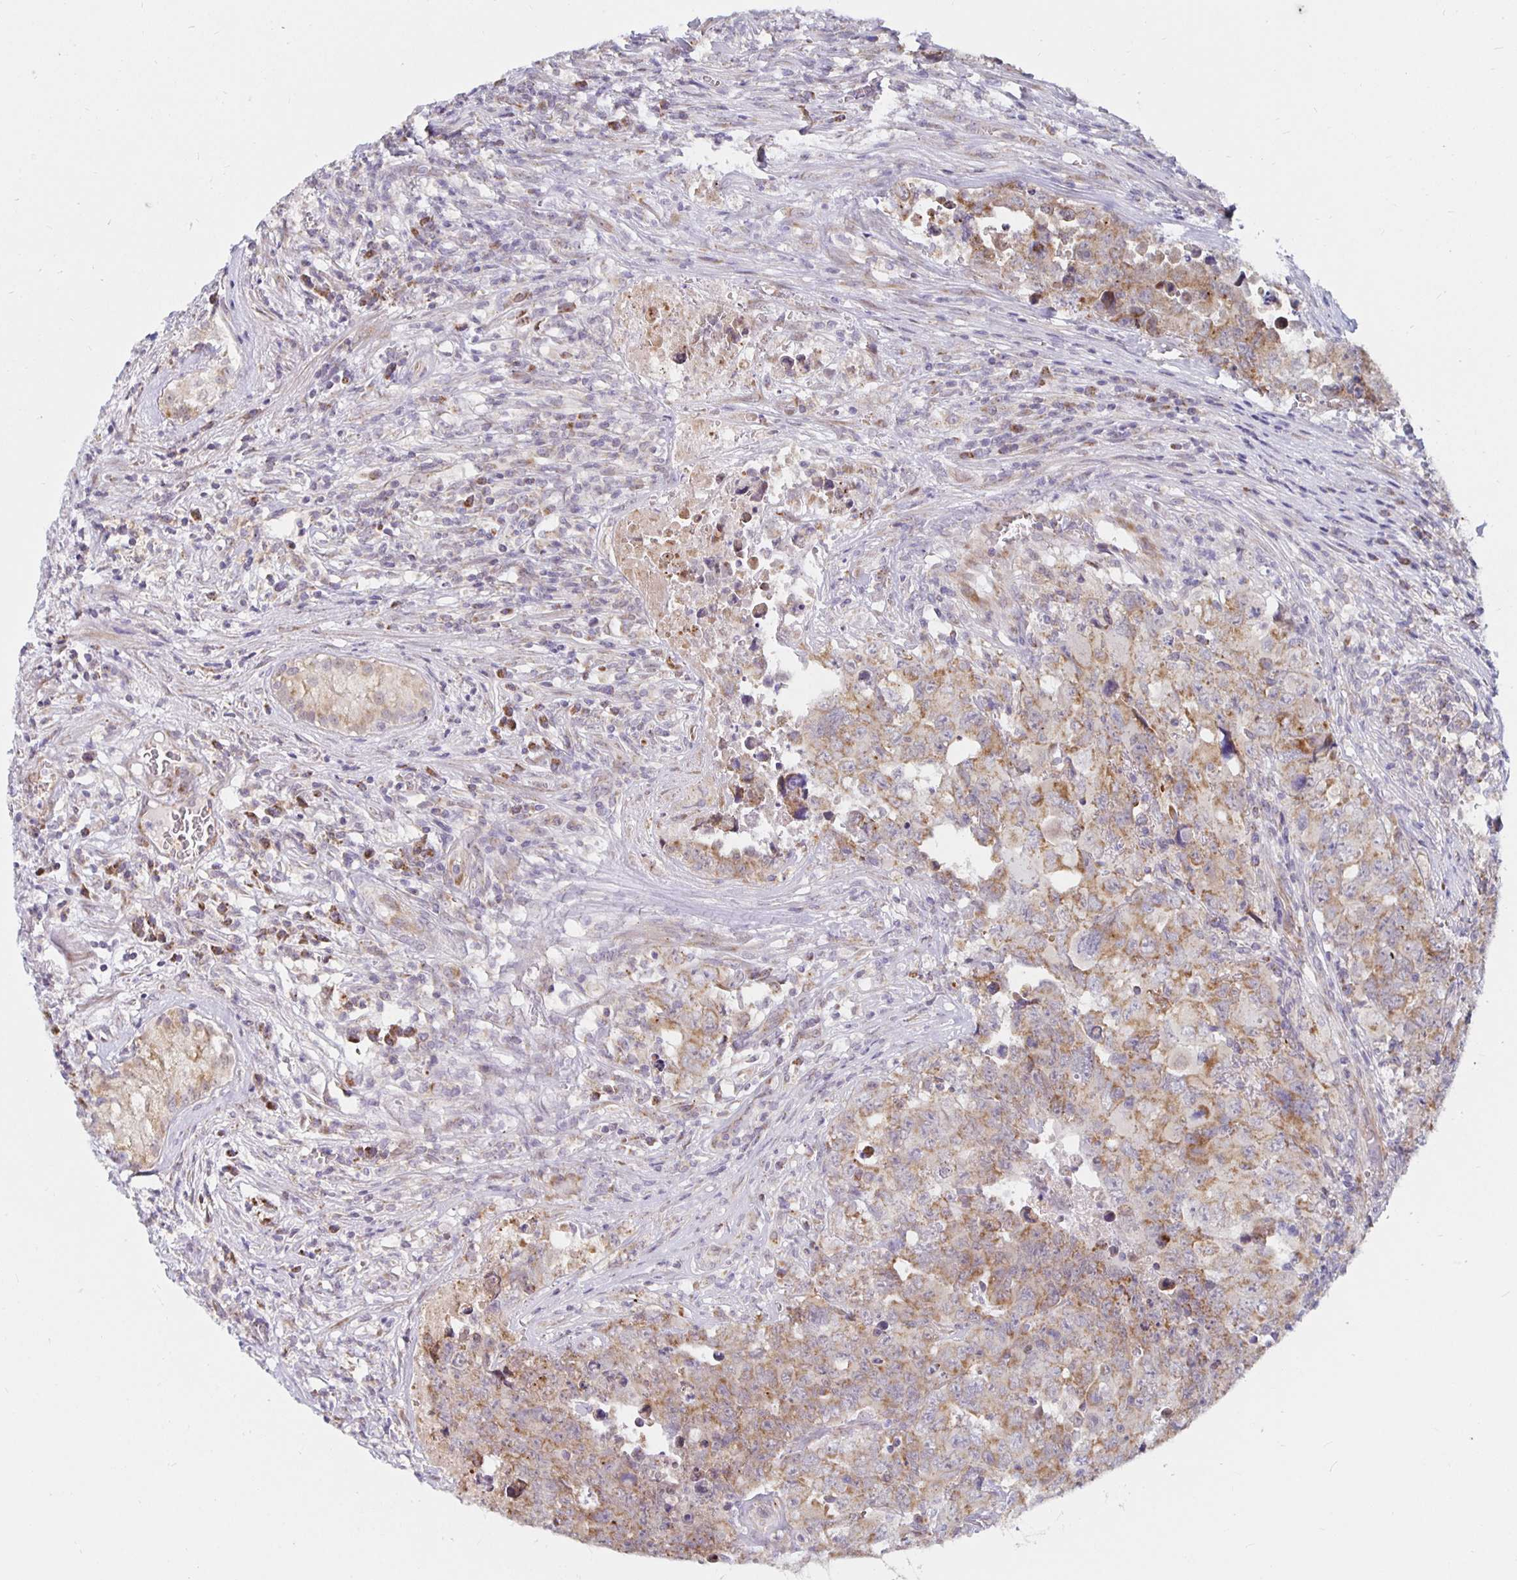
{"staining": {"intensity": "moderate", "quantity": ">75%", "location": "cytoplasmic/membranous"}, "tissue": "testis cancer", "cell_type": "Tumor cells", "image_type": "cancer", "snomed": [{"axis": "morphology", "description": "Carcinoma, Embryonal, NOS"}, {"axis": "topography", "description": "Testis"}], "caption": "The immunohistochemical stain labels moderate cytoplasmic/membranous positivity in tumor cells of testis embryonal carcinoma tissue.", "gene": "MRPL28", "patient": {"sex": "male", "age": 24}}